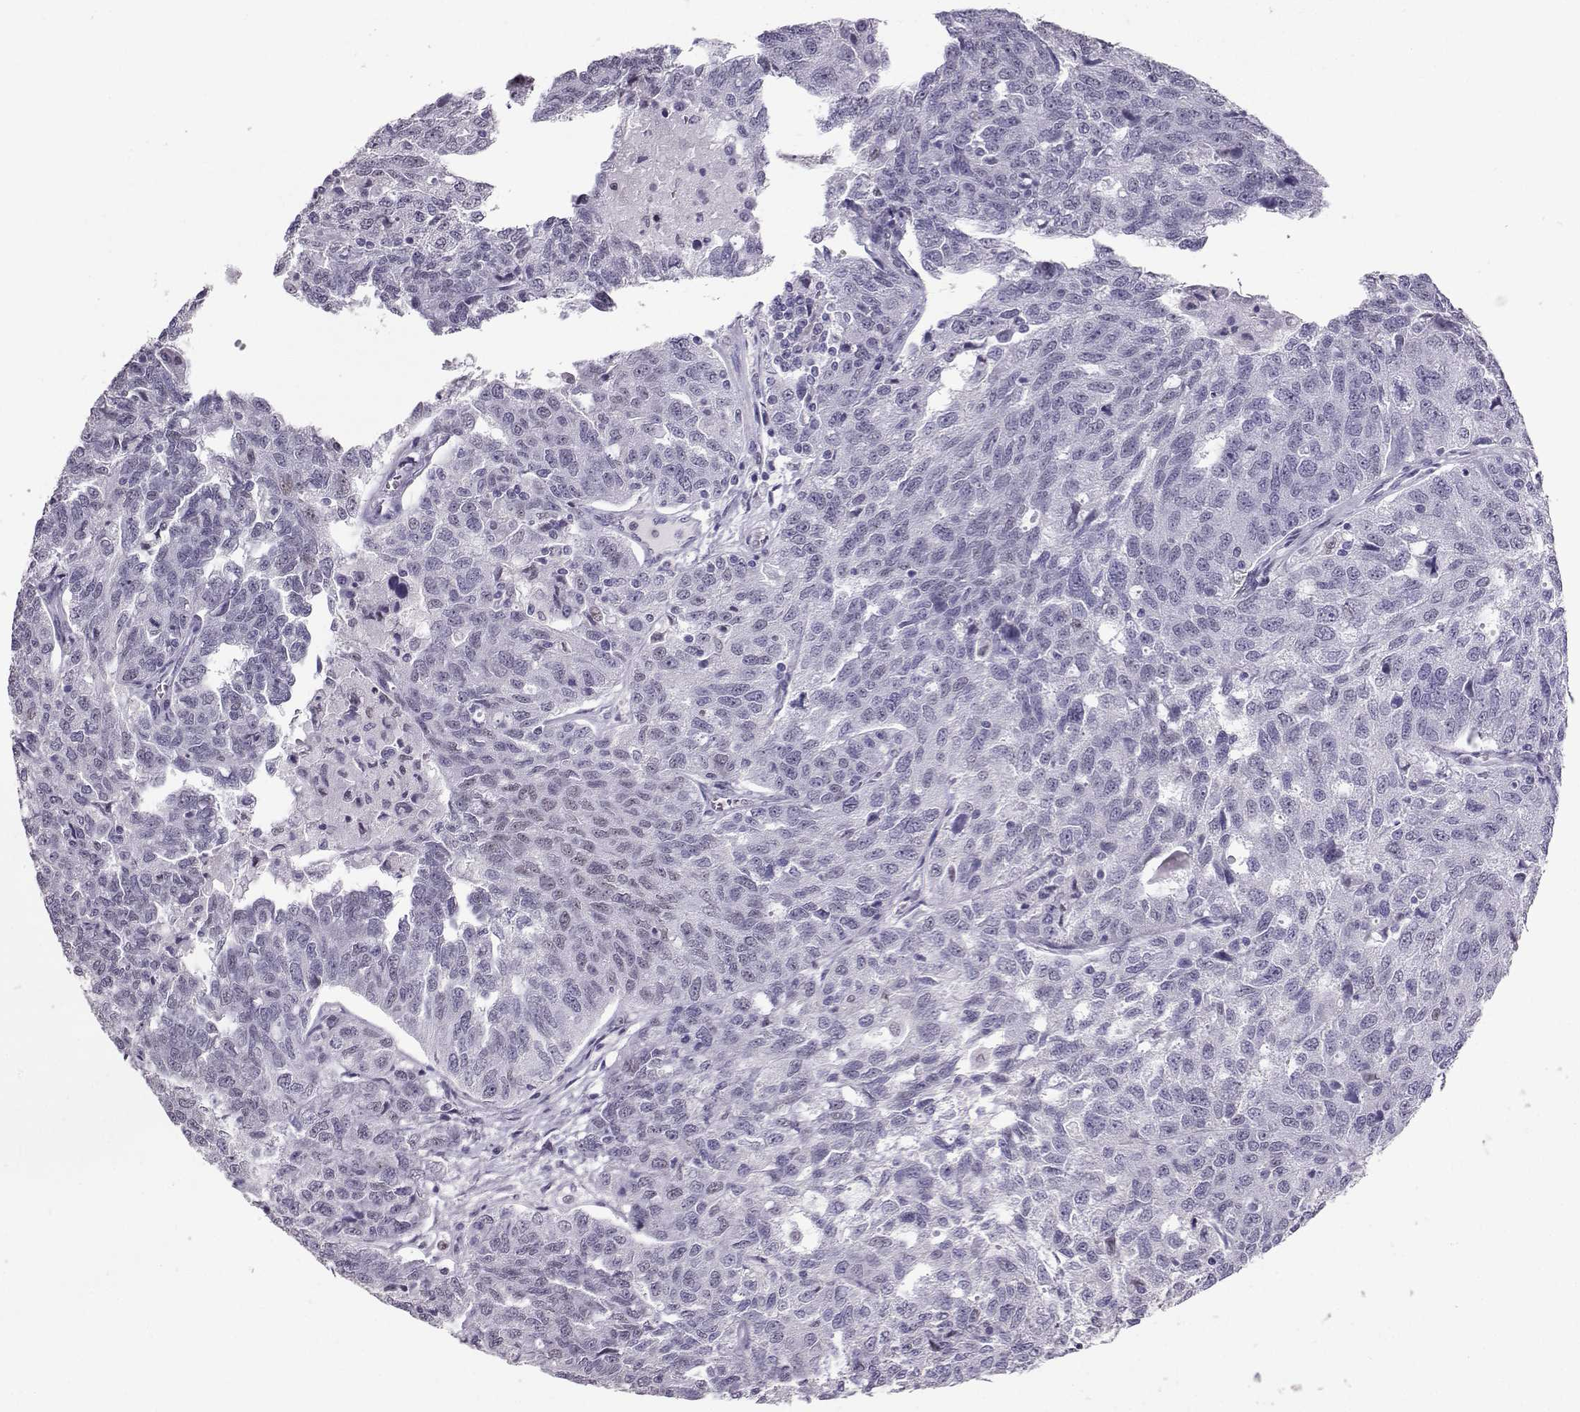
{"staining": {"intensity": "negative", "quantity": "none", "location": "none"}, "tissue": "ovarian cancer", "cell_type": "Tumor cells", "image_type": "cancer", "snomed": [{"axis": "morphology", "description": "Cystadenocarcinoma, serous, NOS"}, {"axis": "topography", "description": "Ovary"}], "caption": "IHC image of neoplastic tissue: ovarian serous cystadenocarcinoma stained with DAB (3,3'-diaminobenzidine) demonstrates no significant protein positivity in tumor cells.", "gene": "TEDC2", "patient": {"sex": "female", "age": 71}}